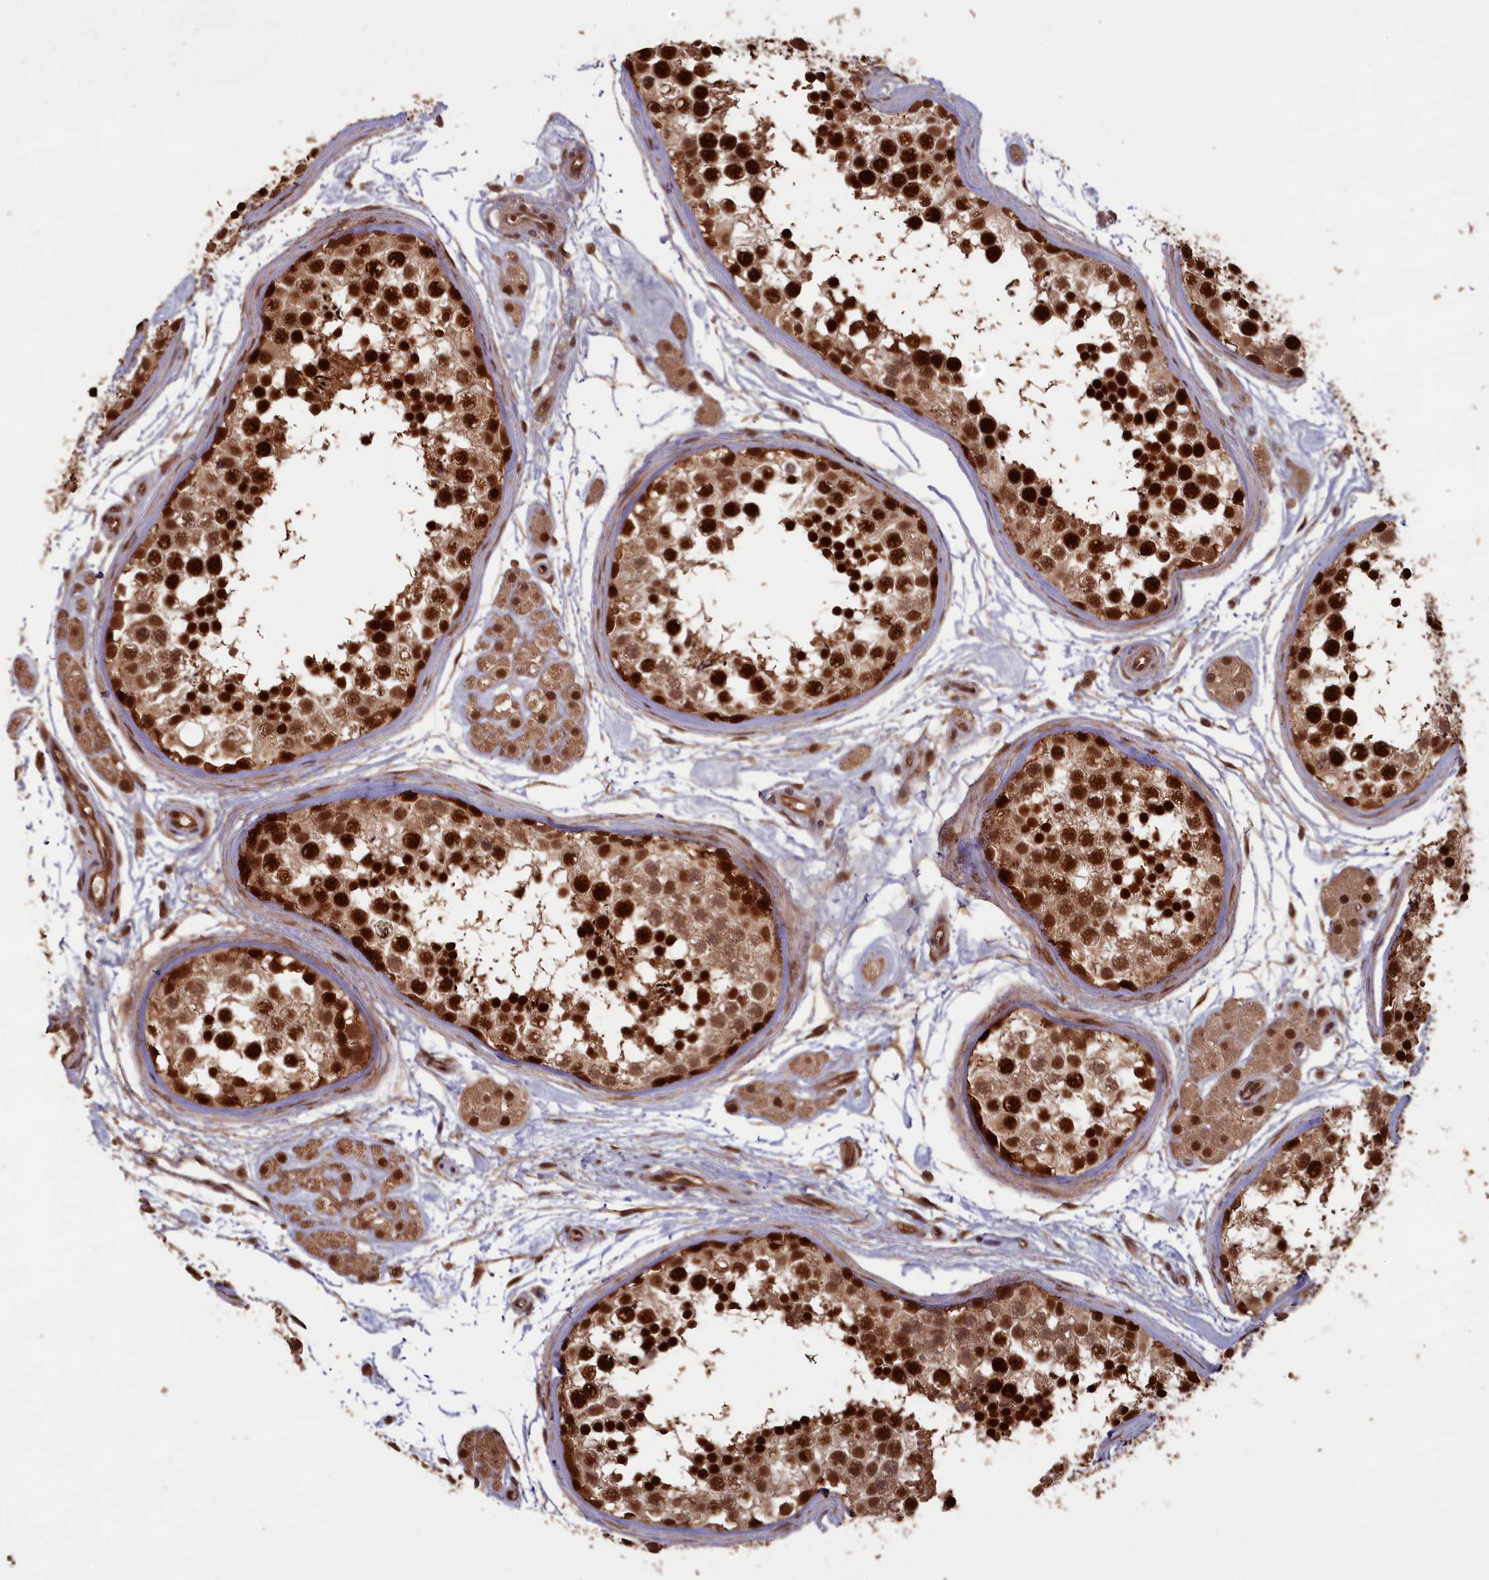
{"staining": {"intensity": "strong", "quantity": ">75%", "location": "cytoplasmic/membranous,nuclear"}, "tissue": "testis", "cell_type": "Cells in seminiferous ducts", "image_type": "normal", "snomed": [{"axis": "morphology", "description": "Normal tissue, NOS"}, {"axis": "topography", "description": "Testis"}], "caption": "A brown stain shows strong cytoplasmic/membranous,nuclear positivity of a protein in cells in seminiferous ducts of normal testis.", "gene": "HIF3A", "patient": {"sex": "male", "age": 56}}